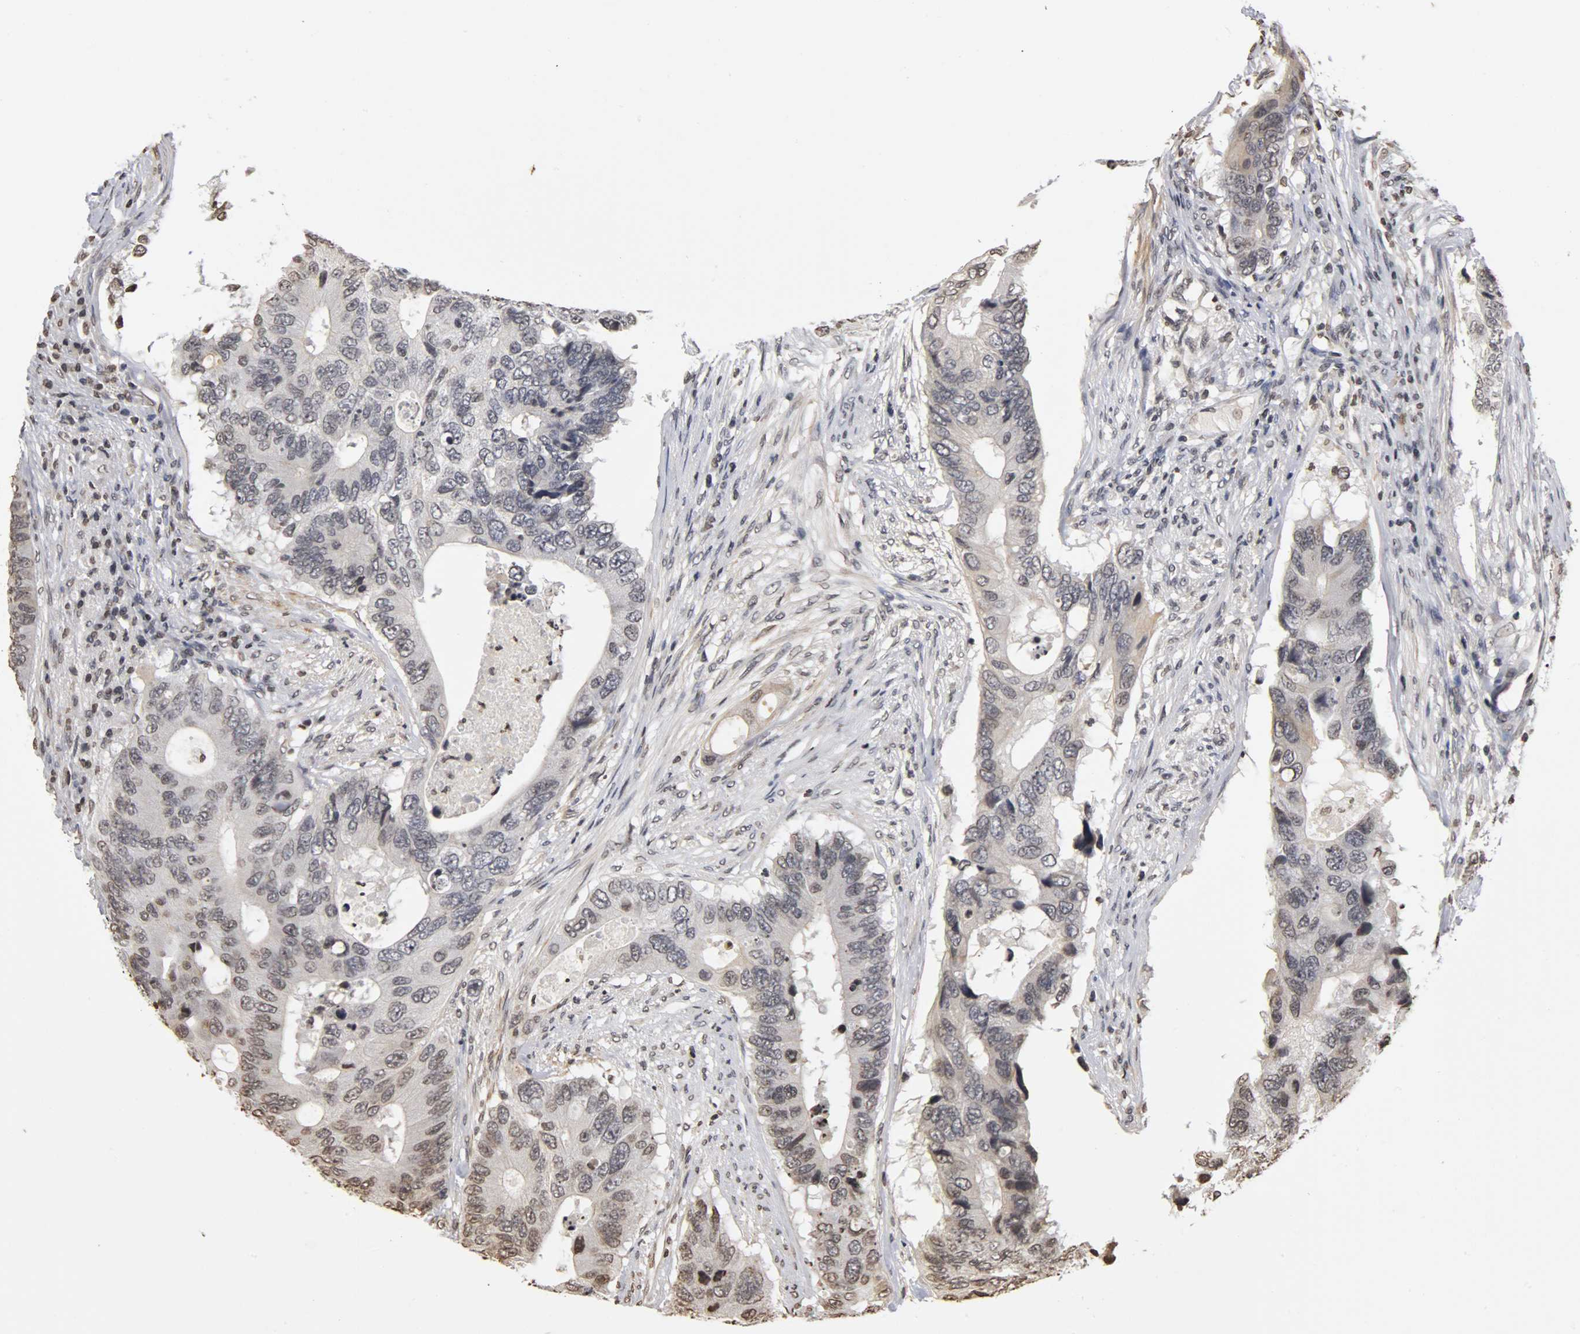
{"staining": {"intensity": "weak", "quantity": "<25%", "location": "nuclear"}, "tissue": "colorectal cancer", "cell_type": "Tumor cells", "image_type": "cancer", "snomed": [{"axis": "morphology", "description": "Adenocarcinoma, NOS"}, {"axis": "topography", "description": "Colon"}], "caption": "Immunohistochemistry (IHC) photomicrograph of adenocarcinoma (colorectal) stained for a protein (brown), which displays no positivity in tumor cells.", "gene": "ERCC2", "patient": {"sex": "male", "age": 71}}